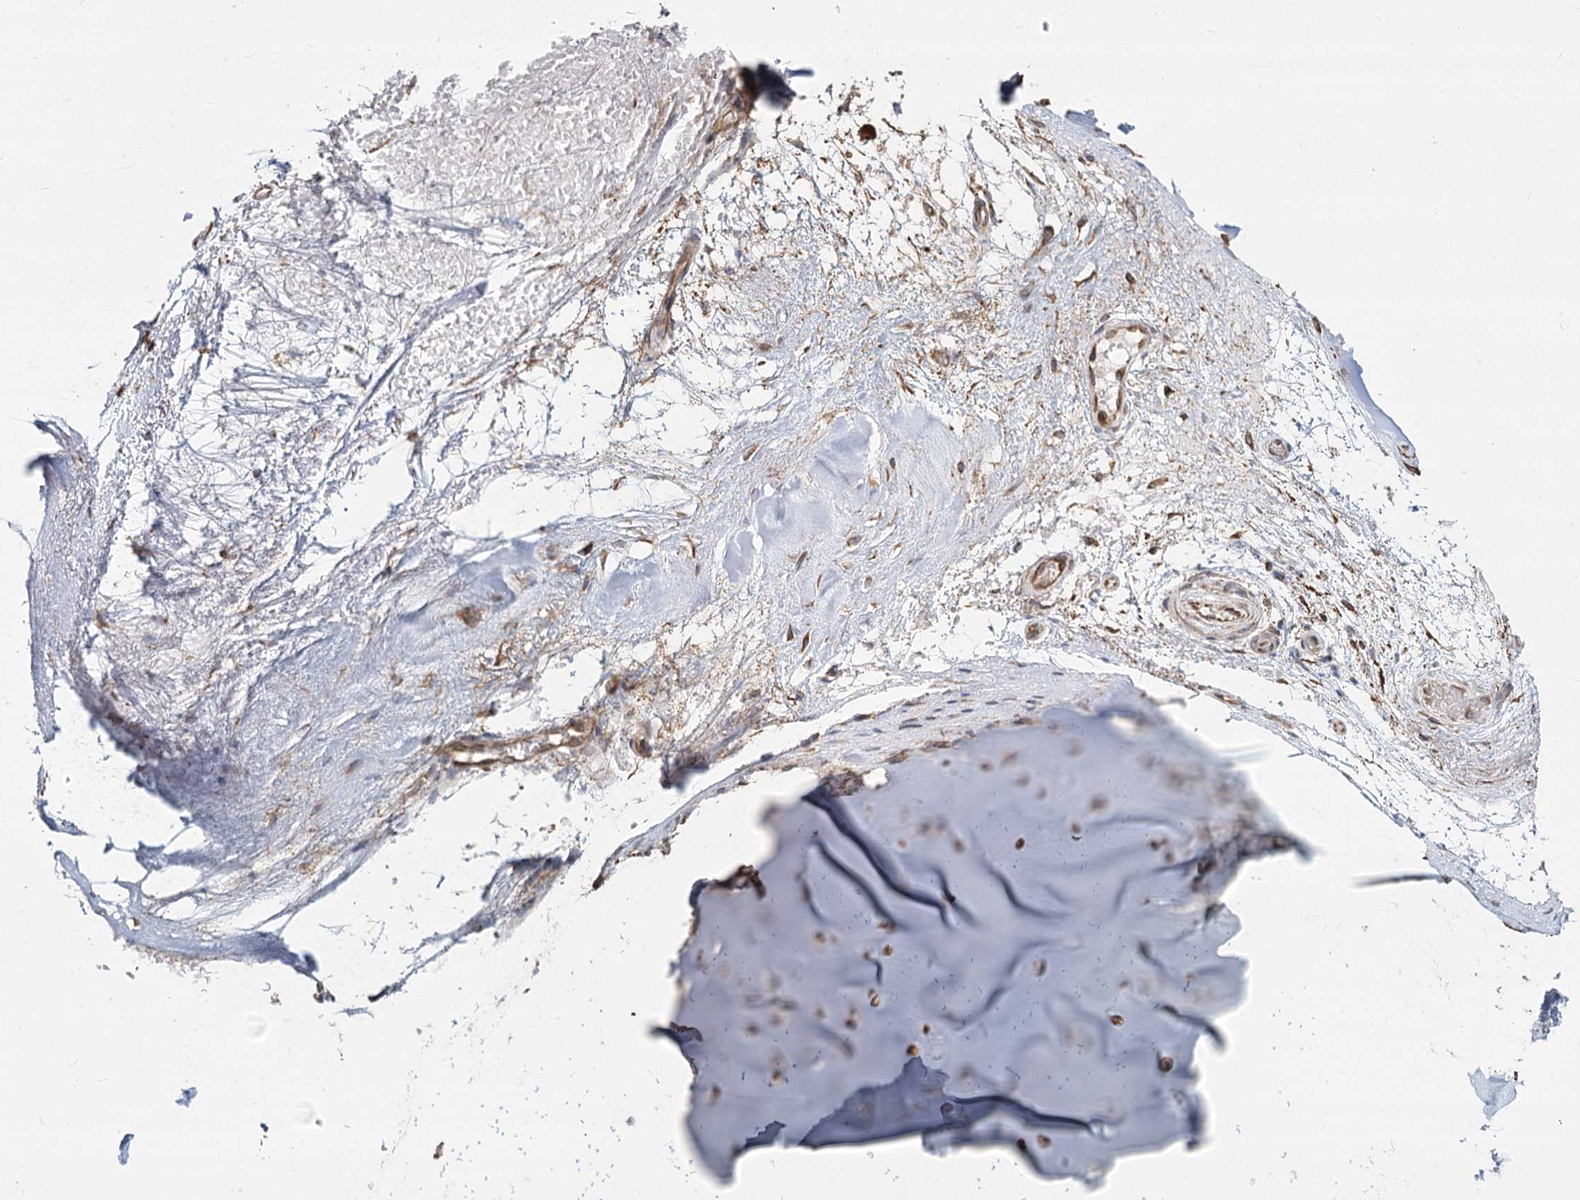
{"staining": {"intensity": "negative", "quantity": "none", "location": "none"}, "tissue": "adipose tissue", "cell_type": "Adipocytes", "image_type": "normal", "snomed": [{"axis": "morphology", "description": "Normal tissue, NOS"}, {"axis": "morphology", "description": "Basal cell carcinoma"}, {"axis": "topography", "description": "Cartilage tissue"}, {"axis": "topography", "description": "Nasopharynx"}, {"axis": "topography", "description": "Oral tissue"}], "caption": "IHC of normal human adipose tissue exhibits no positivity in adipocytes. (Stains: DAB (3,3'-diaminobenzidine) IHC with hematoxylin counter stain, Microscopy: brightfield microscopy at high magnification).", "gene": "AP2M1", "patient": {"sex": "female", "age": 77}}